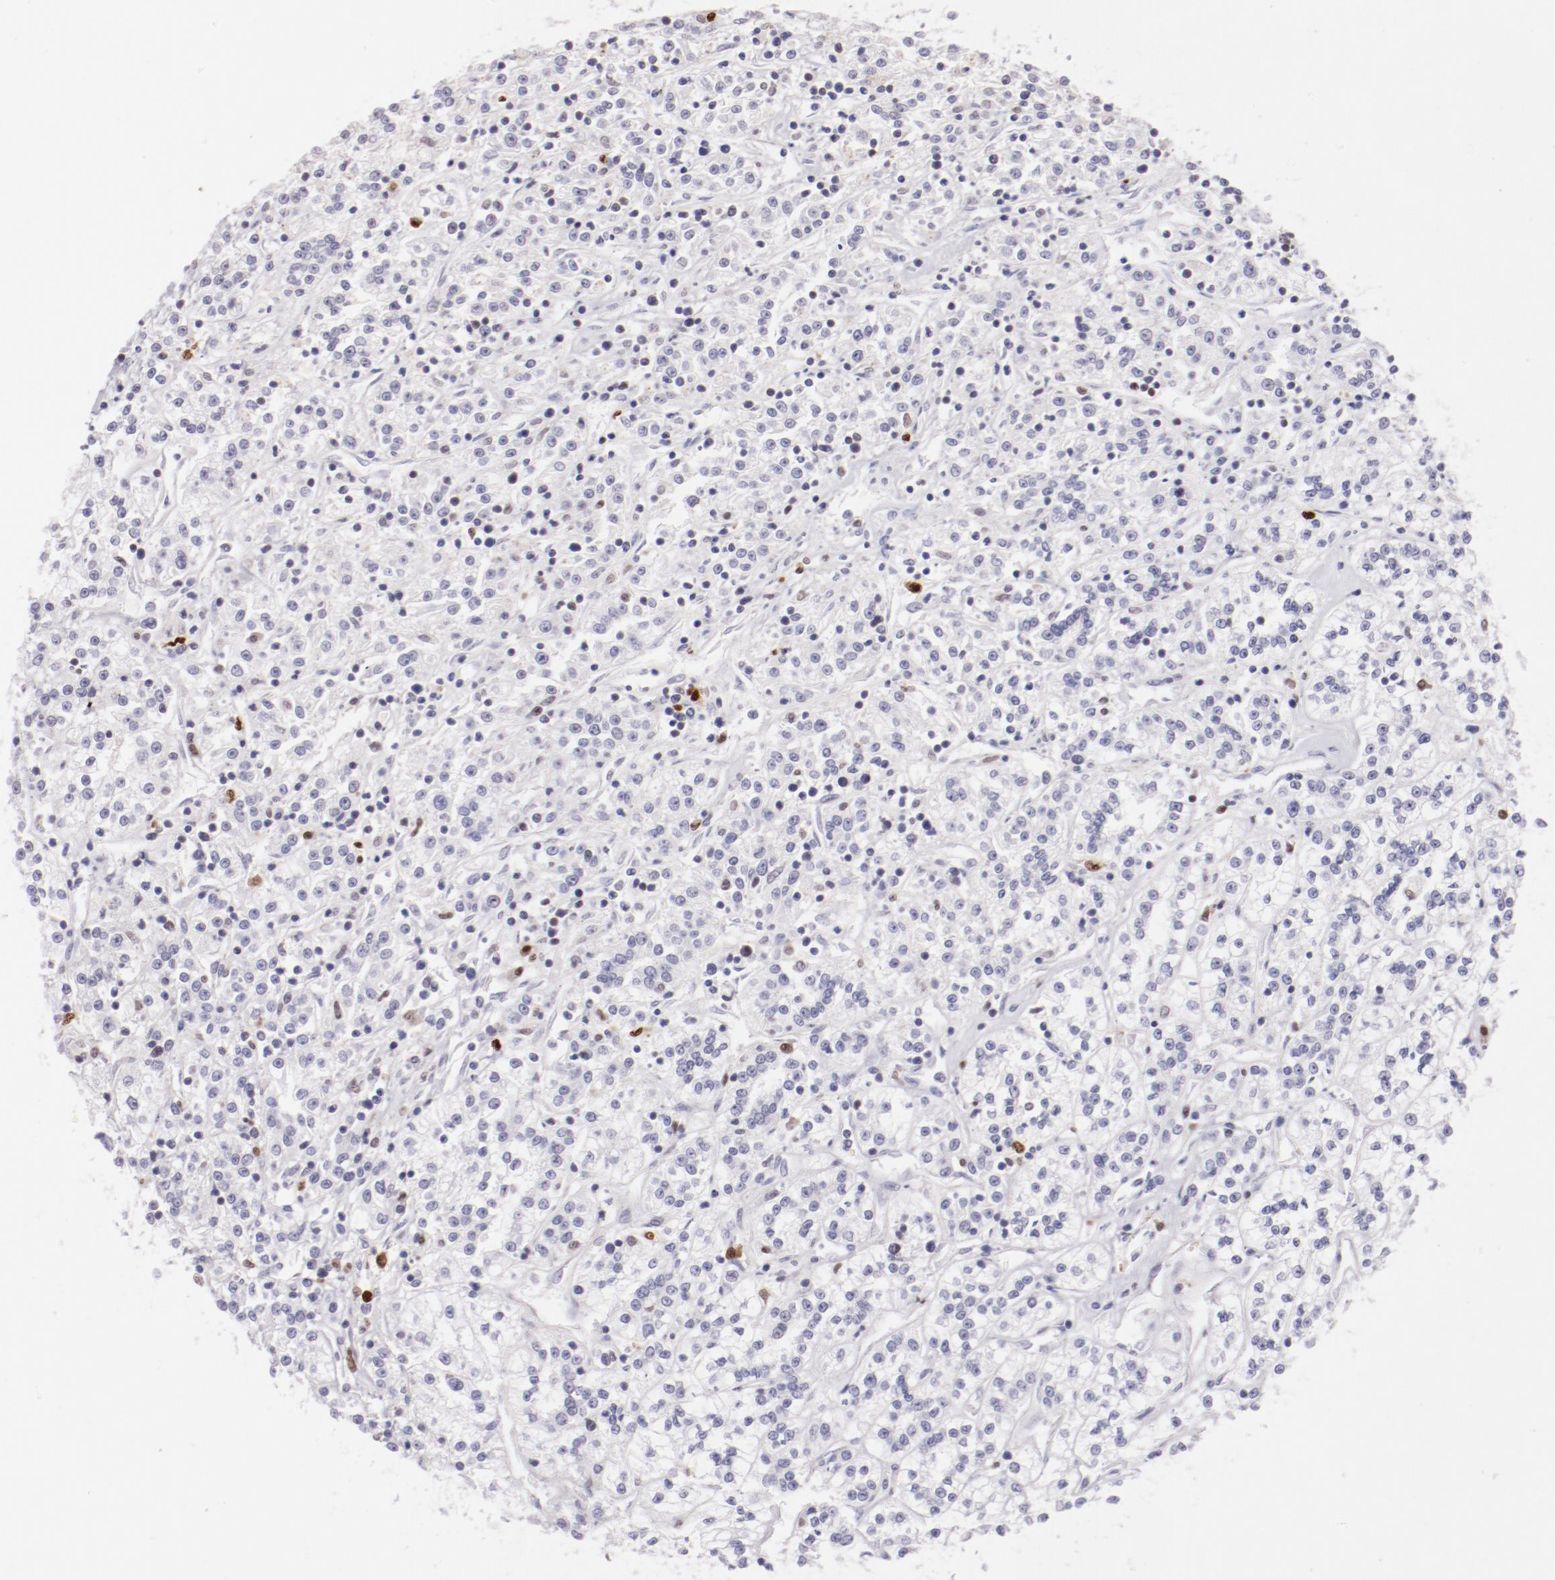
{"staining": {"intensity": "negative", "quantity": "none", "location": "none"}, "tissue": "renal cancer", "cell_type": "Tumor cells", "image_type": "cancer", "snomed": [{"axis": "morphology", "description": "Adenocarcinoma, NOS"}, {"axis": "topography", "description": "Kidney"}], "caption": "Immunohistochemistry micrograph of human renal cancer (adenocarcinoma) stained for a protein (brown), which reveals no staining in tumor cells.", "gene": "IRF8", "patient": {"sex": "female", "age": 76}}